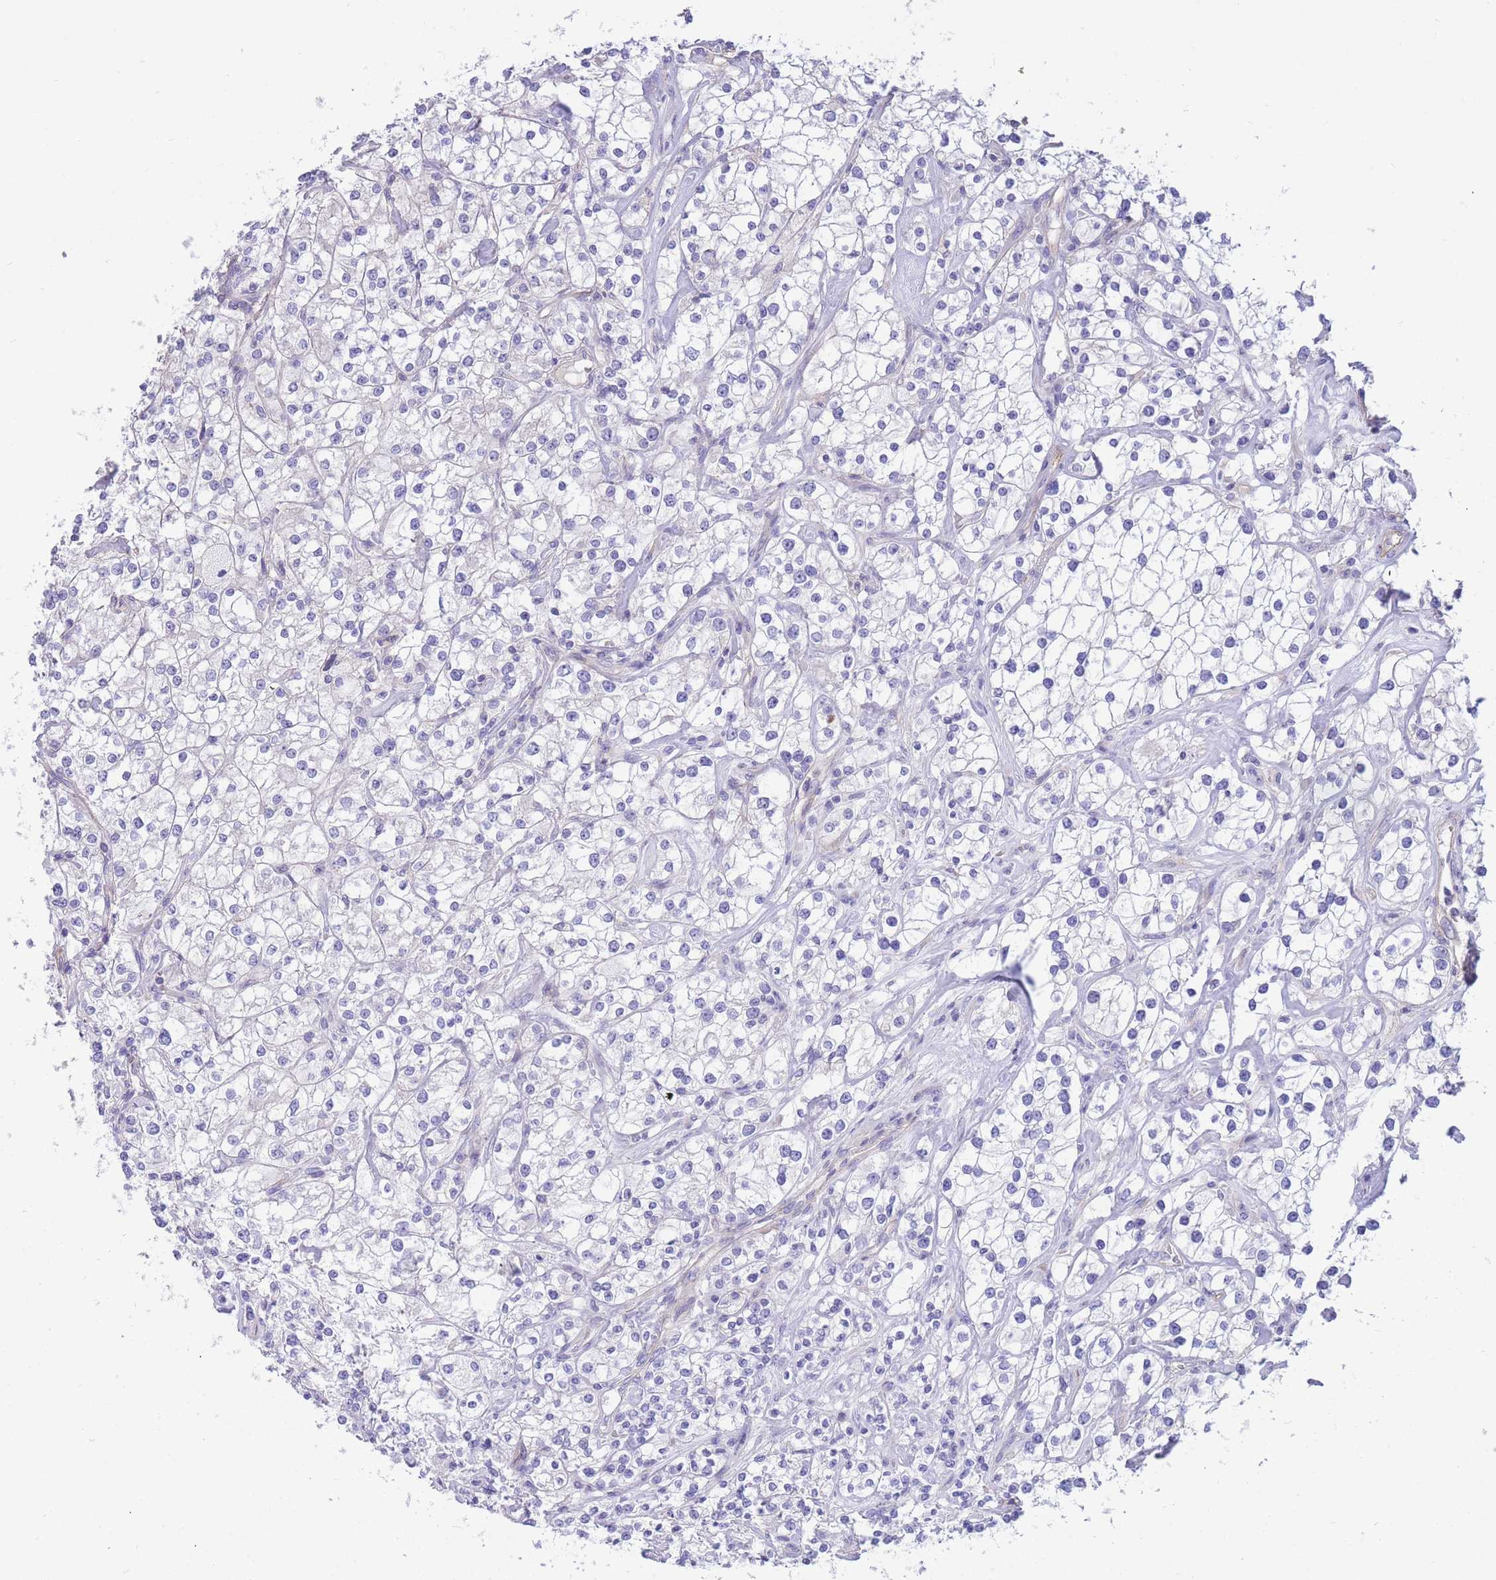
{"staining": {"intensity": "negative", "quantity": "none", "location": "none"}, "tissue": "renal cancer", "cell_type": "Tumor cells", "image_type": "cancer", "snomed": [{"axis": "morphology", "description": "Adenocarcinoma, NOS"}, {"axis": "topography", "description": "Kidney"}], "caption": "Human renal adenocarcinoma stained for a protein using immunohistochemistry demonstrates no expression in tumor cells.", "gene": "SULT1A1", "patient": {"sex": "male", "age": 77}}